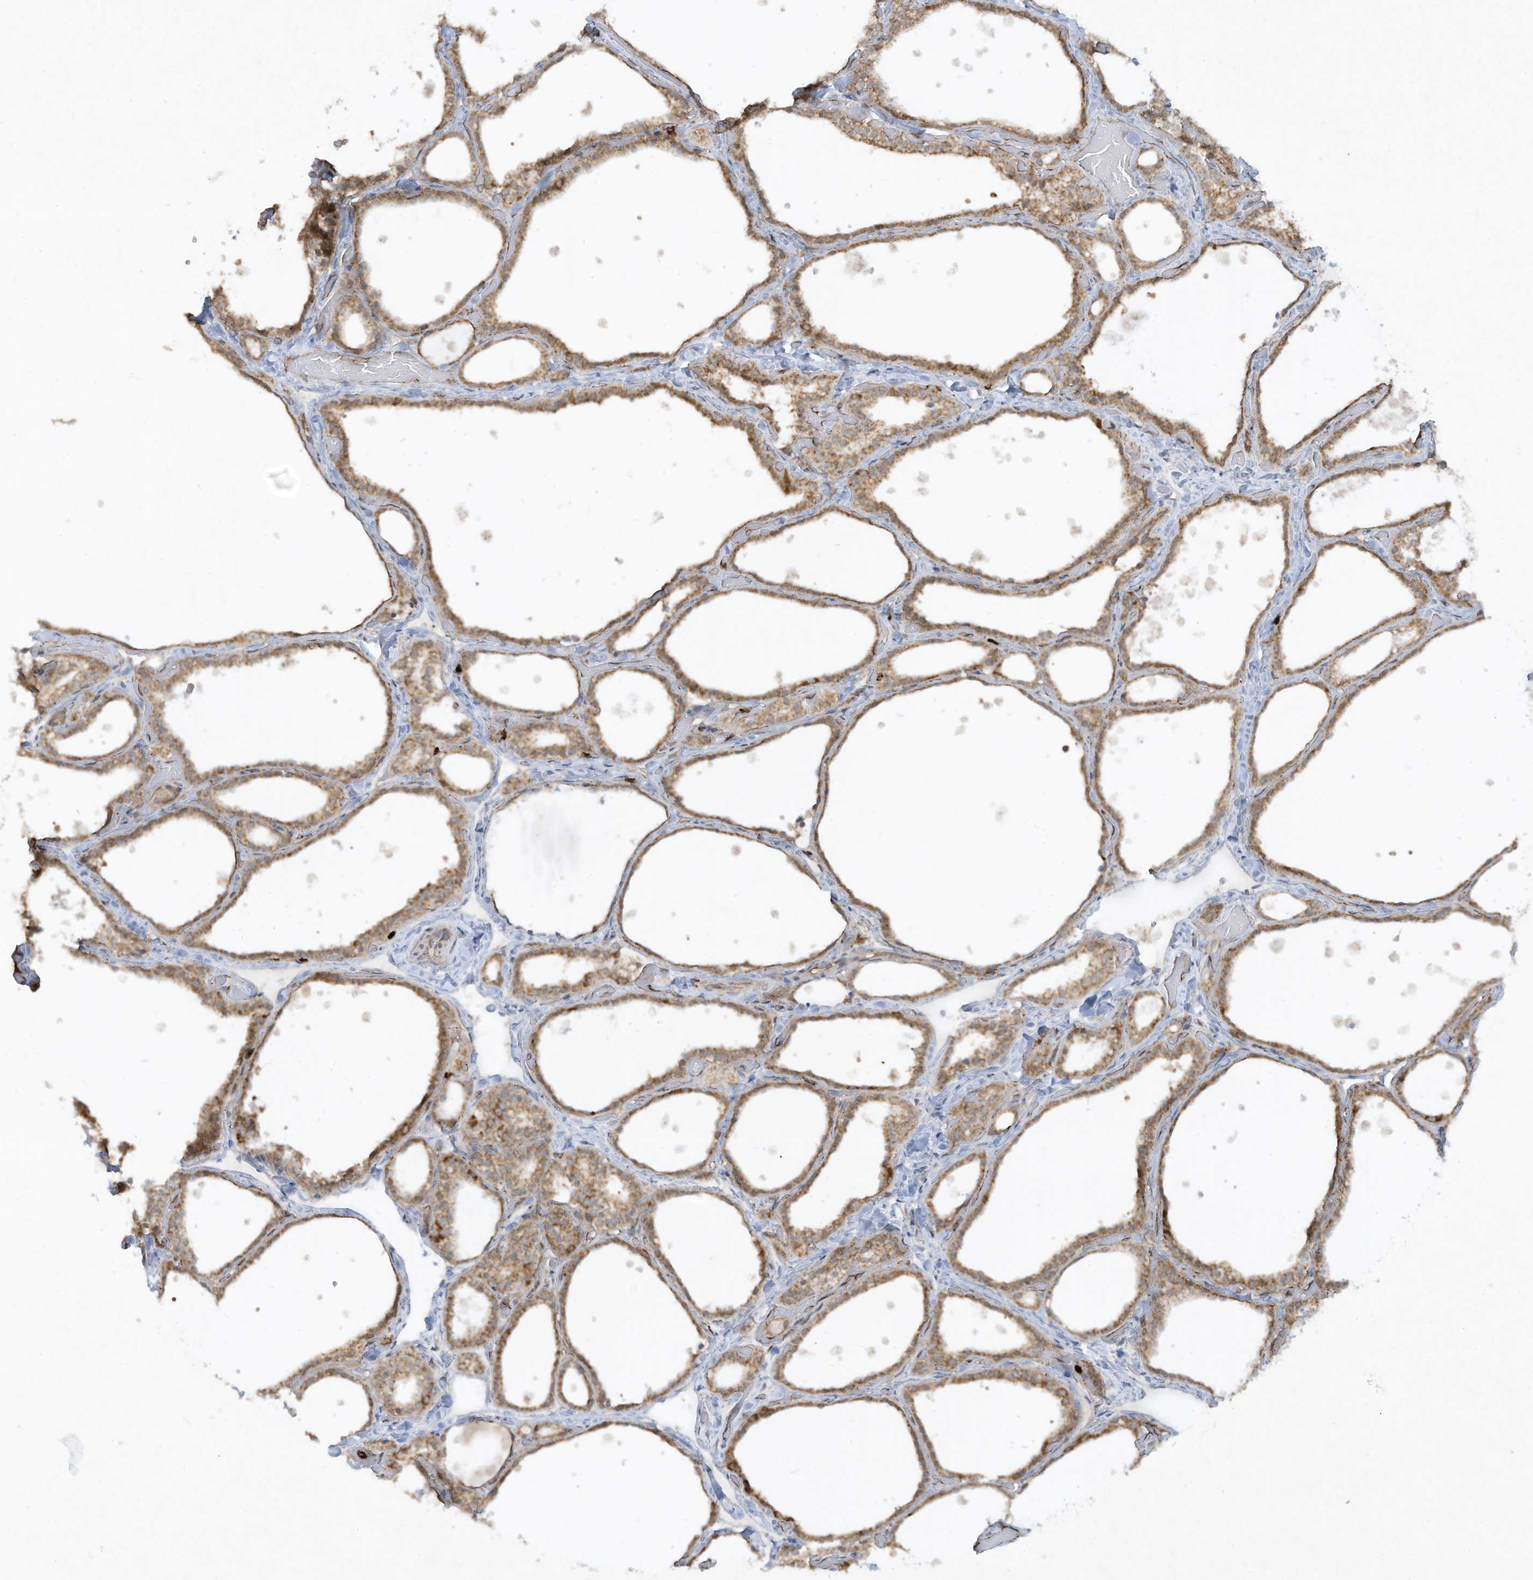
{"staining": {"intensity": "moderate", "quantity": ">75%", "location": "cytoplasmic/membranous"}, "tissue": "thyroid gland", "cell_type": "Glandular cells", "image_type": "normal", "snomed": [{"axis": "morphology", "description": "Normal tissue, NOS"}, {"axis": "topography", "description": "Thyroid gland"}], "caption": "This is an image of immunohistochemistry staining of benign thyroid gland, which shows moderate positivity in the cytoplasmic/membranous of glandular cells.", "gene": "CHRNA4", "patient": {"sex": "female", "age": 44}}